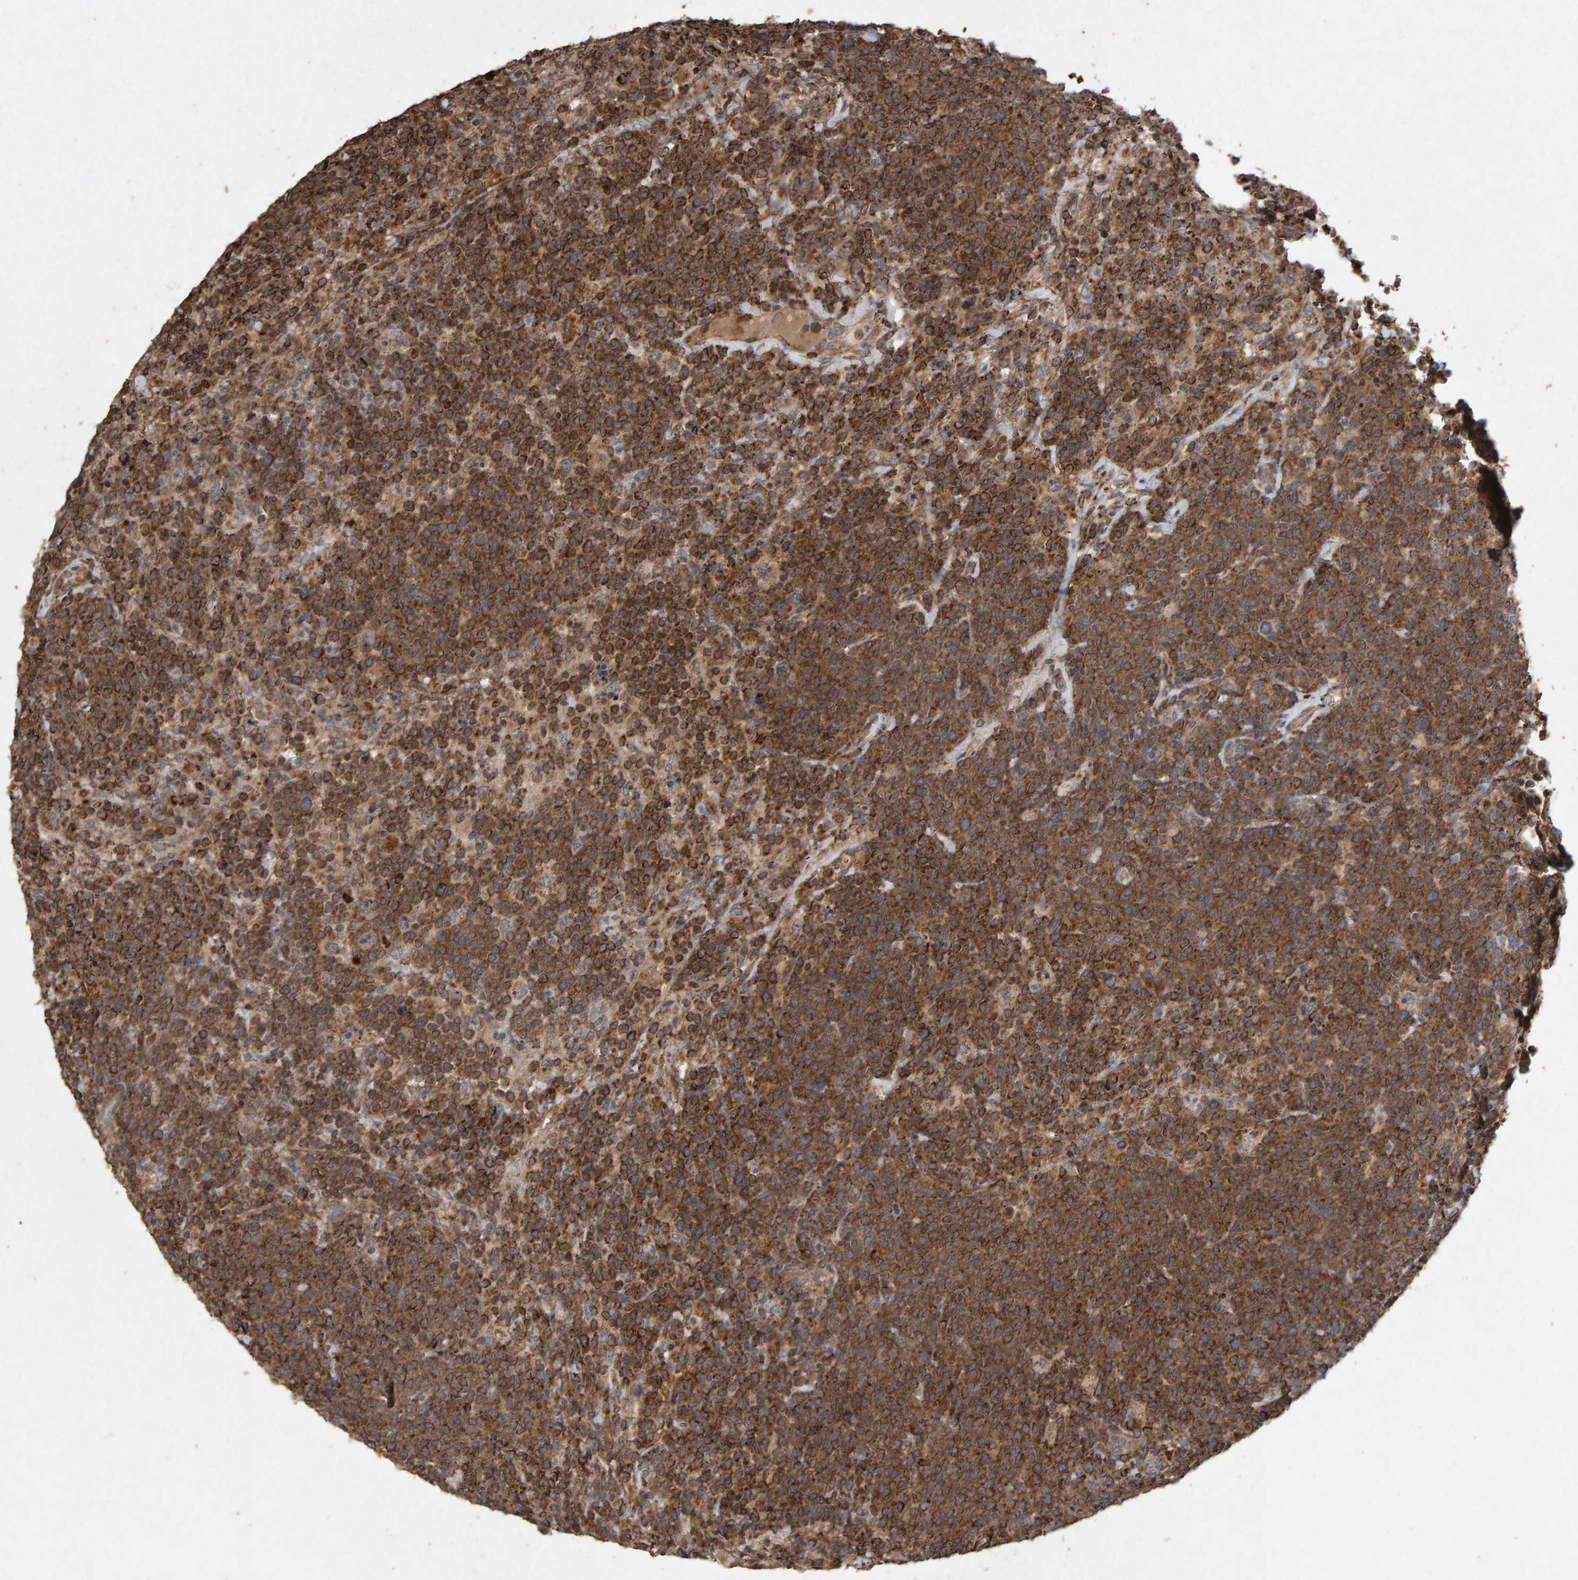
{"staining": {"intensity": "strong", "quantity": ">75%", "location": "cytoplasmic/membranous"}, "tissue": "lymphoma", "cell_type": "Tumor cells", "image_type": "cancer", "snomed": [{"axis": "morphology", "description": "Malignant lymphoma, non-Hodgkin's type, High grade"}, {"axis": "topography", "description": "Lymph node"}], "caption": "The photomicrograph exhibits a brown stain indicating the presence of a protein in the cytoplasmic/membranous of tumor cells in malignant lymphoma, non-Hodgkin's type (high-grade).", "gene": "OSBP2", "patient": {"sex": "male", "age": 61}}